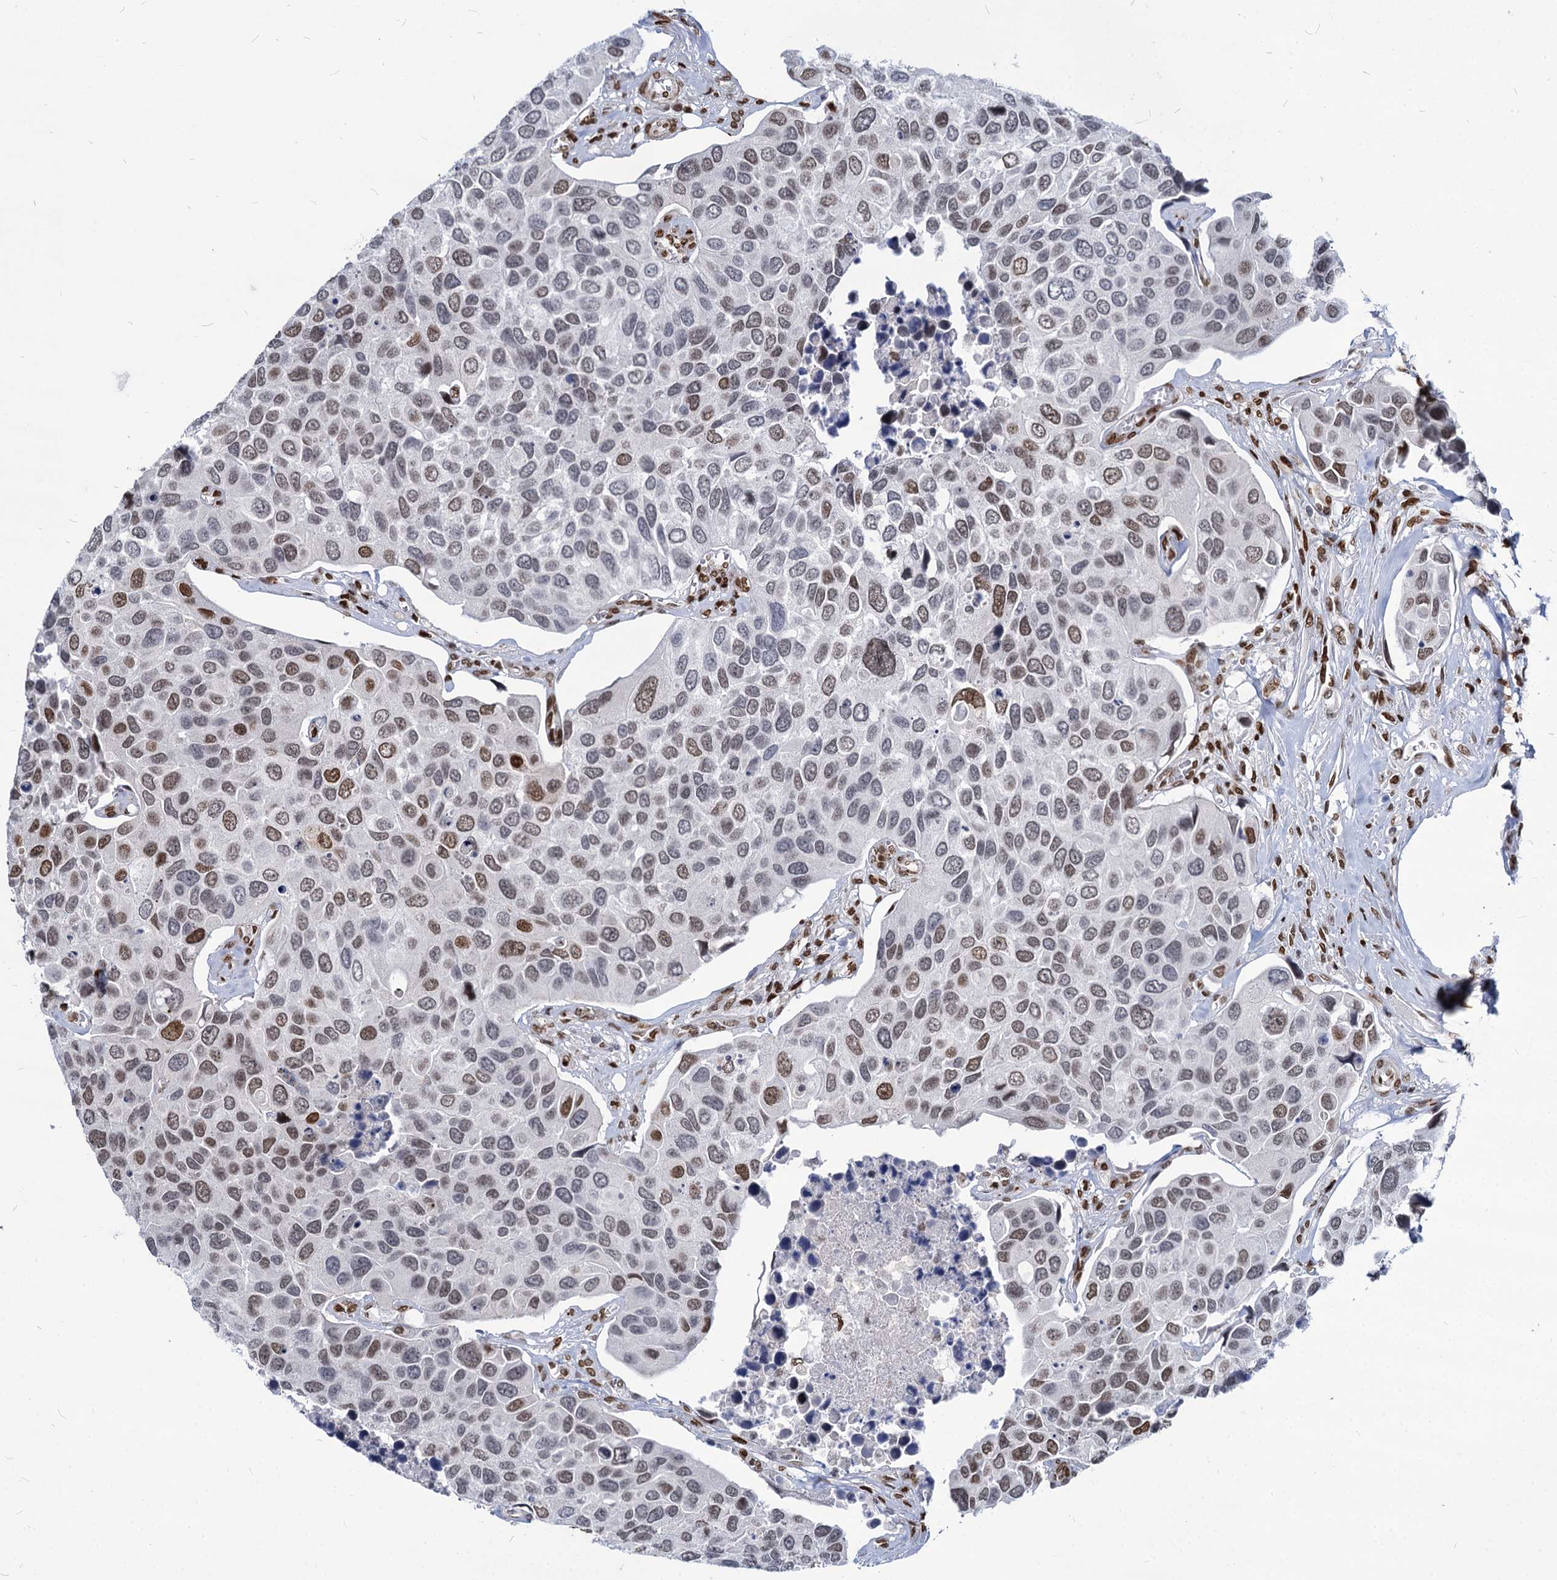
{"staining": {"intensity": "moderate", "quantity": ">75%", "location": "nuclear"}, "tissue": "urothelial cancer", "cell_type": "Tumor cells", "image_type": "cancer", "snomed": [{"axis": "morphology", "description": "Urothelial carcinoma, High grade"}, {"axis": "topography", "description": "Urinary bladder"}], "caption": "A brown stain labels moderate nuclear positivity of a protein in human urothelial carcinoma (high-grade) tumor cells.", "gene": "MECP2", "patient": {"sex": "male", "age": 74}}